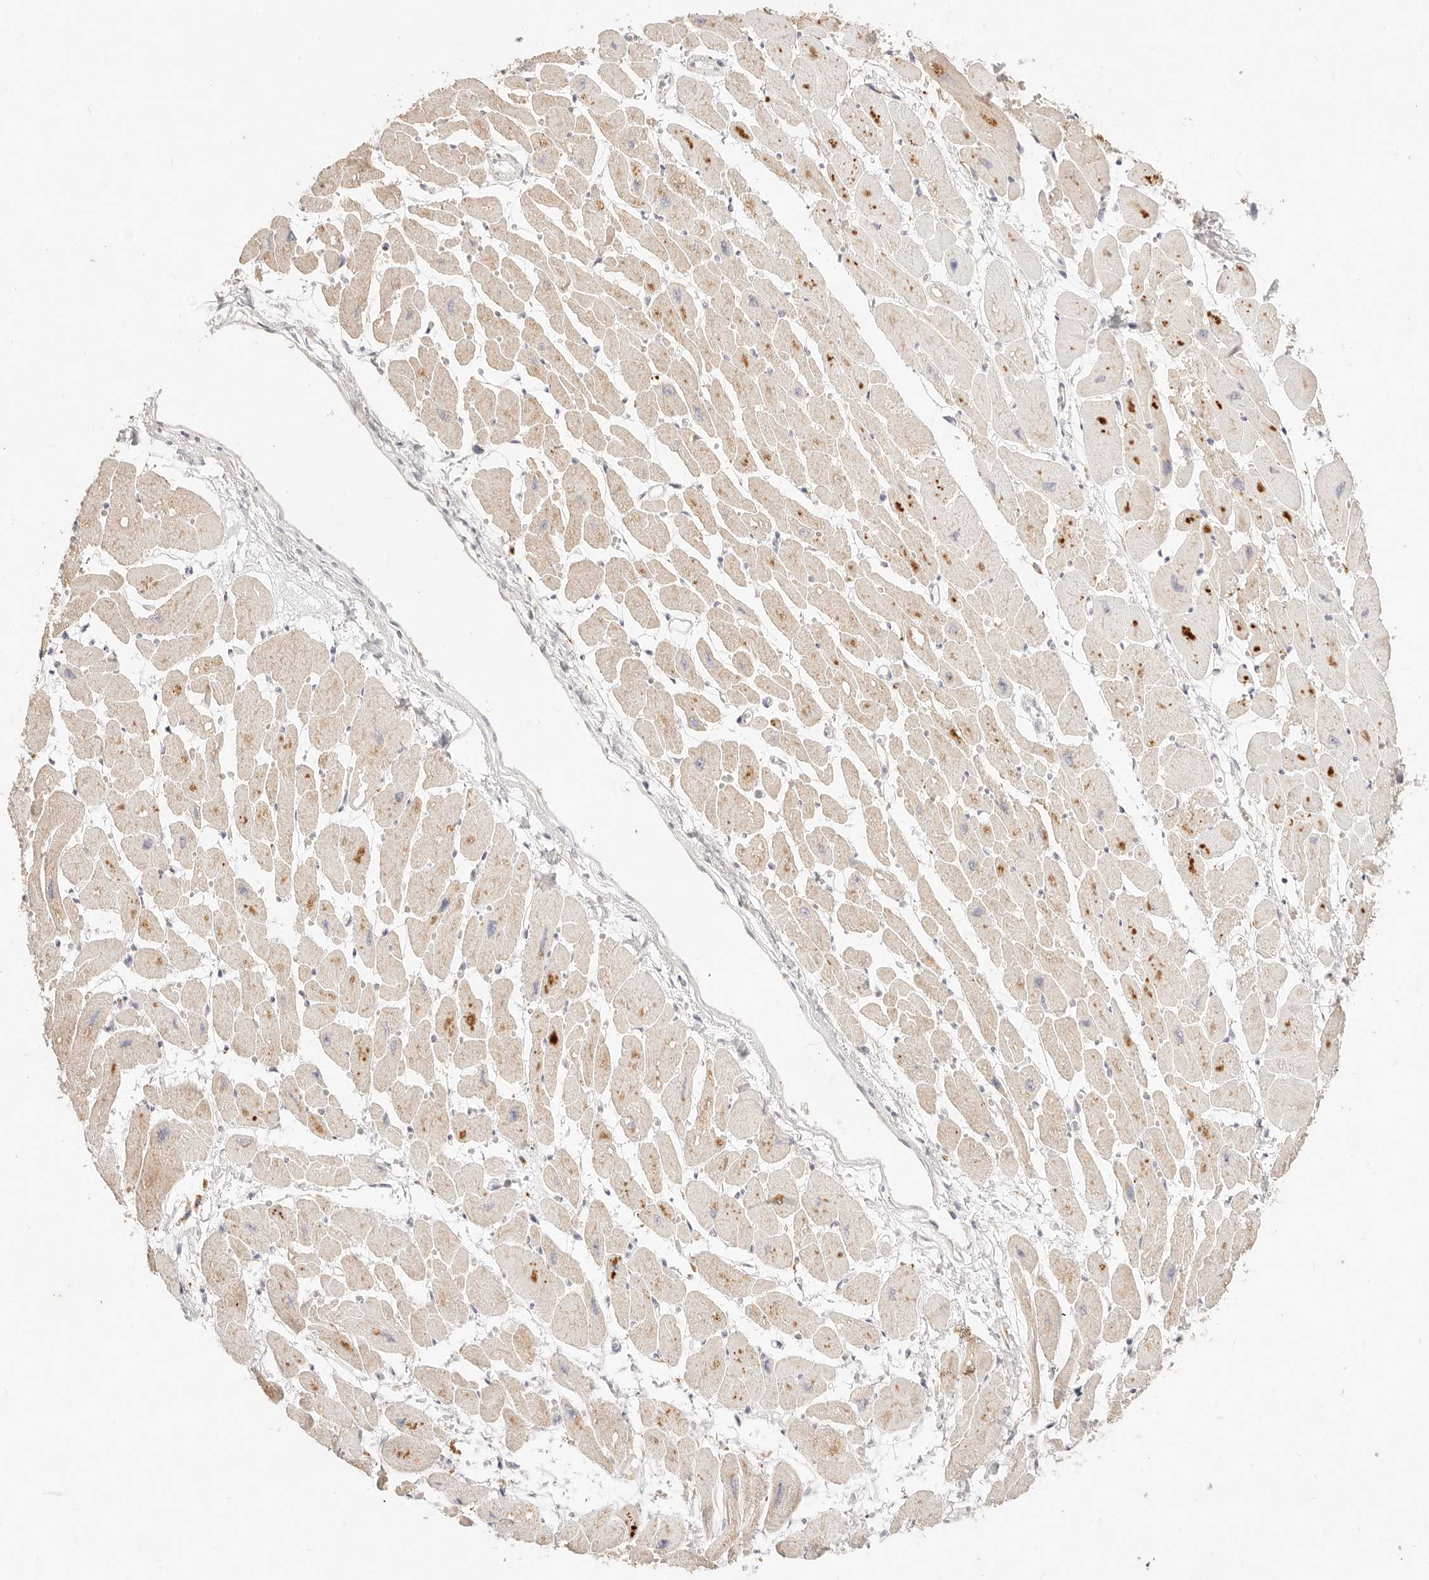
{"staining": {"intensity": "moderate", "quantity": "<25%", "location": "cytoplasmic/membranous"}, "tissue": "heart muscle", "cell_type": "Cardiomyocytes", "image_type": "normal", "snomed": [{"axis": "morphology", "description": "Normal tissue, NOS"}, {"axis": "topography", "description": "Heart"}], "caption": "This is an image of immunohistochemistry (IHC) staining of normal heart muscle, which shows moderate positivity in the cytoplasmic/membranous of cardiomyocytes.", "gene": "ACOX1", "patient": {"sex": "female", "age": 54}}